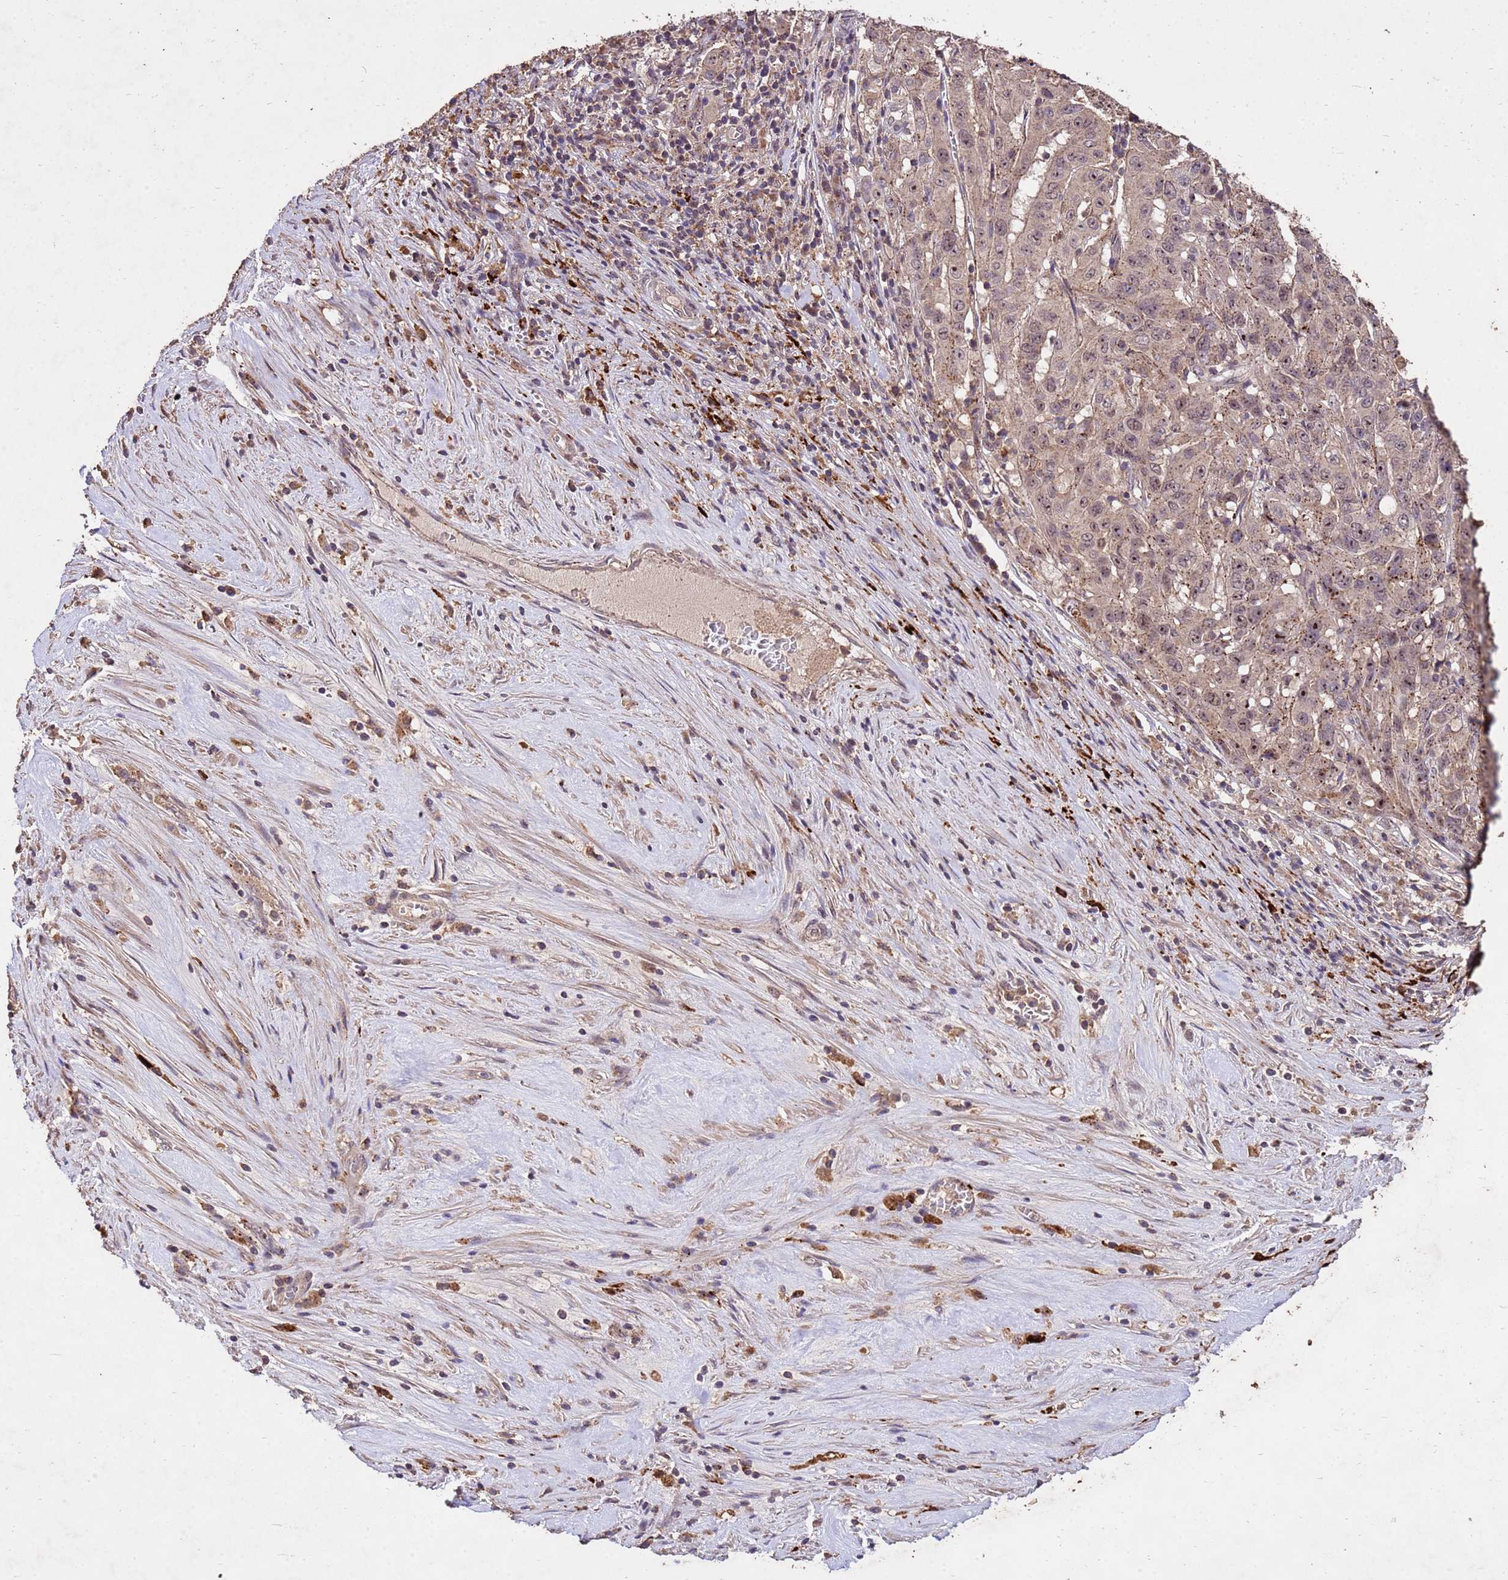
{"staining": {"intensity": "weak", "quantity": ">75%", "location": "cytoplasmic/membranous,nuclear"}, "tissue": "pancreatic cancer", "cell_type": "Tumor cells", "image_type": "cancer", "snomed": [{"axis": "morphology", "description": "Adenocarcinoma, NOS"}, {"axis": "topography", "description": "Pancreas"}], "caption": "There is low levels of weak cytoplasmic/membranous and nuclear staining in tumor cells of pancreatic adenocarcinoma, as demonstrated by immunohistochemical staining (brown color).", "gene": "TOR4A", "patient": {"sex": "male", "age": 63}}